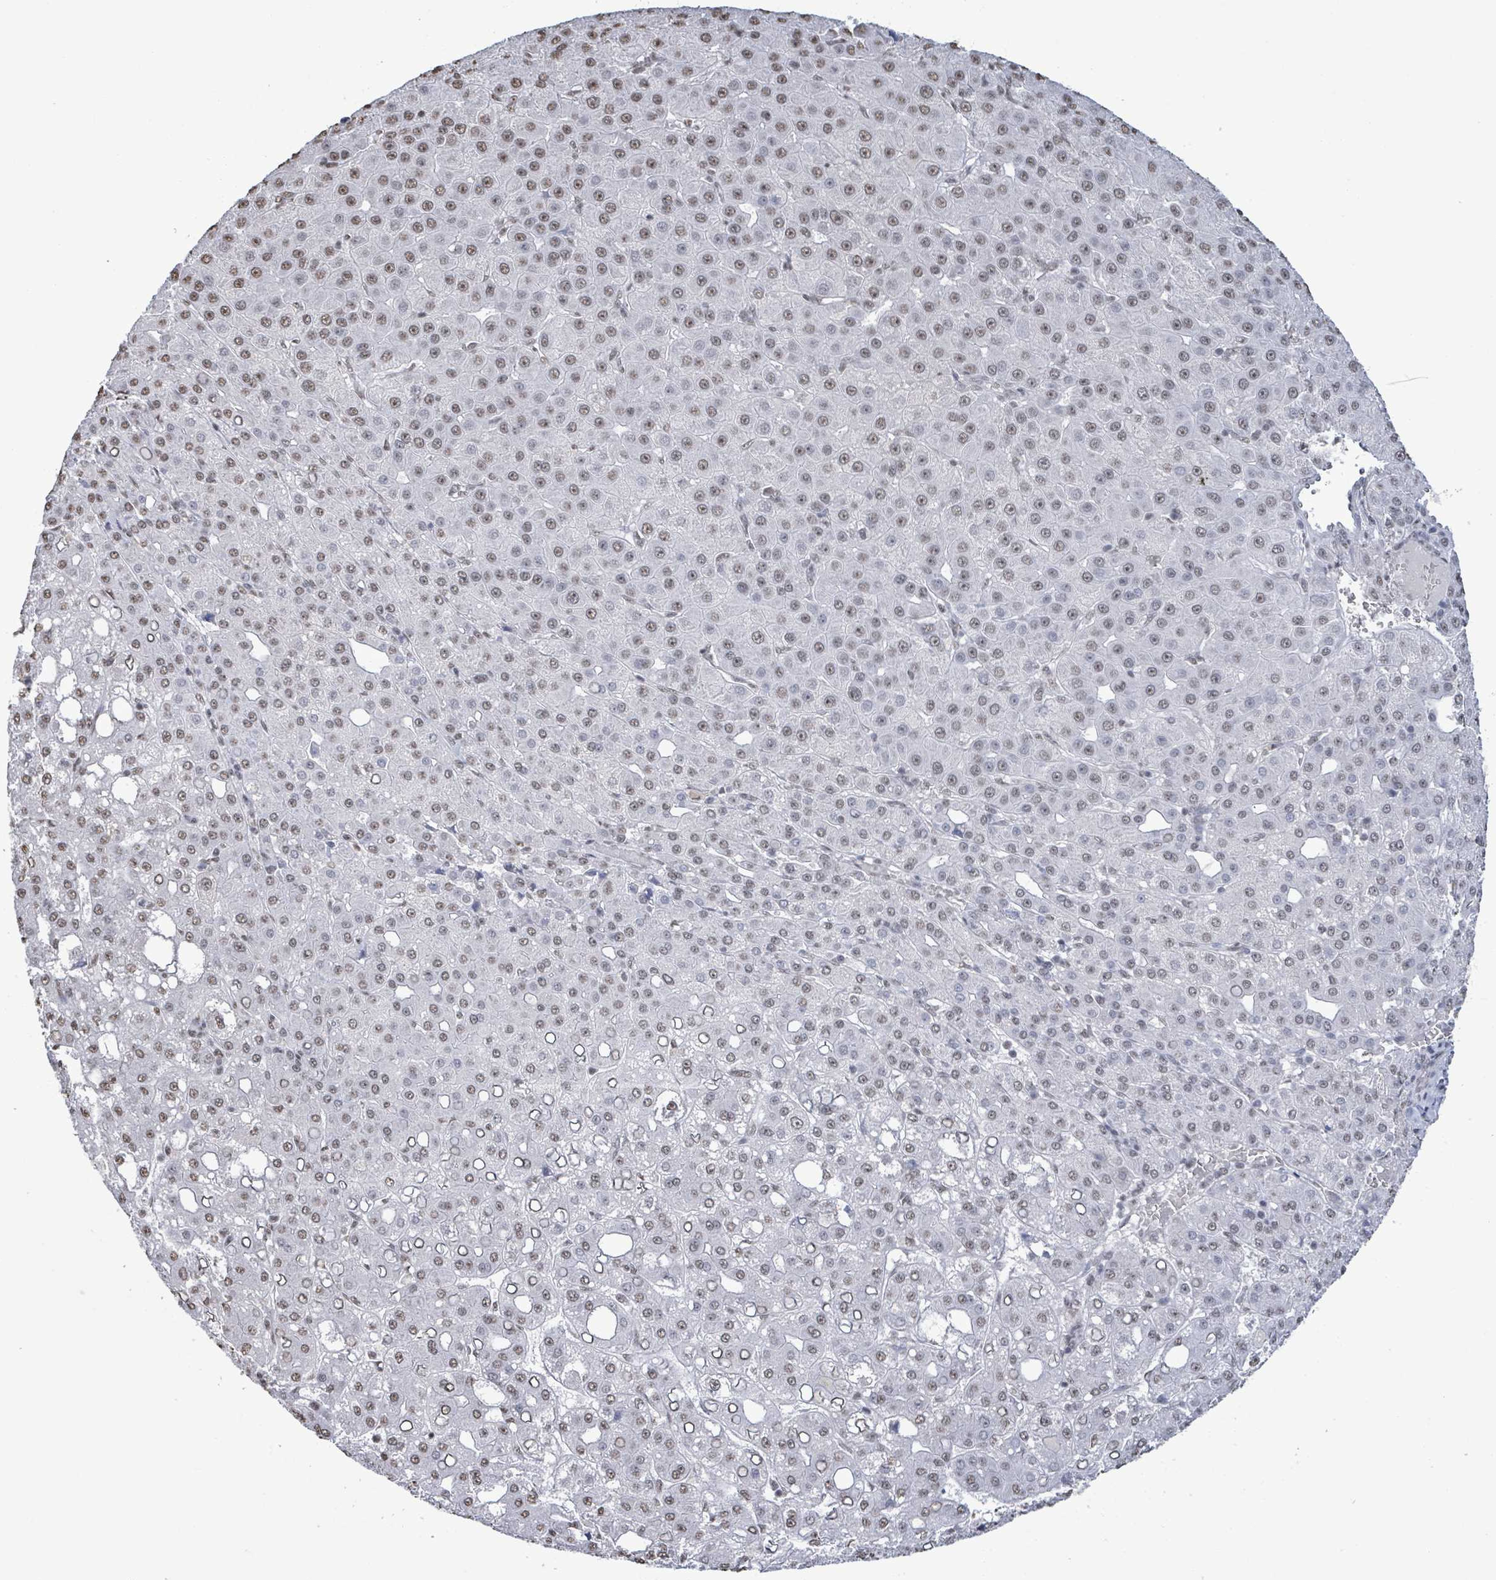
{"staining": {"intensity": "weak", "quantity": "25%-75%", "location": "nuclear"}, "tissue": "liver cancer", "cell_type": "Tumor cells", "image_type": "cancer", "snomed": [{"axis": "morphology", "description": "Carcinoma, Hepatocellular, NOS"}, {"axis": "topography", "description": "Liver"}], "caption": "This is an image of IHC staining of liver cancer (hepatocellular carcinoma), which shows weak expression in the nuclear of tumor cells.", "gene": "SAMD14", "patient": {"sex": "male", "age": 65}}